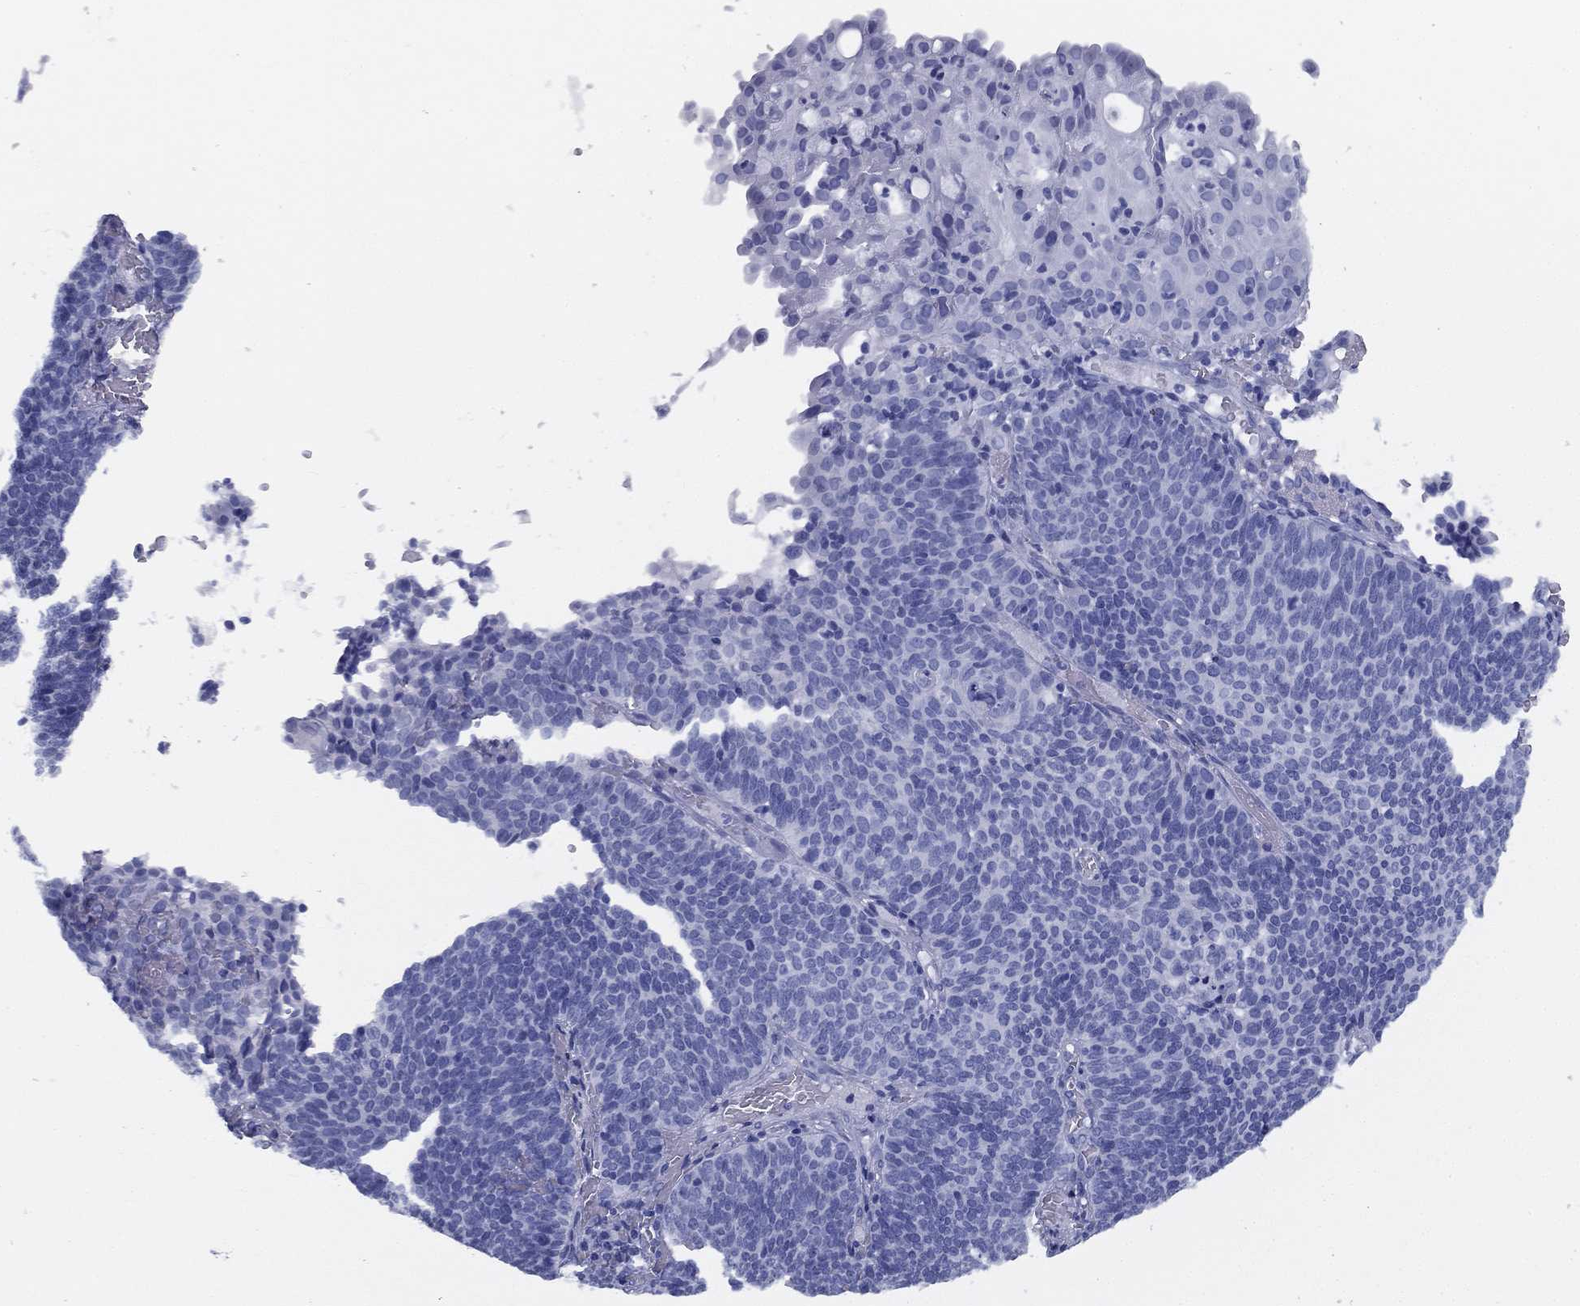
{"staining": {"intensity": "negative", "quantity": "none", "location": "none"}, "tissue": "cervical cancer", "cell_type": "Tumor cells", "image_type": "cancer", "snomed": [{"axis": "morphology", "description": "Normal tissue, NOS"}, {"axis": "morphology", "description": "Squamous cell carcinoma, NOS"}, {"axis": "topography", "description": "Cervix"}], "caption": "Human cervical cancer stained for a protein using immunohistochemistry (IHC) shows no staining in tumor cells.", "gene": "TMEM252", "patient": {"sex": "female", "age": 39}}